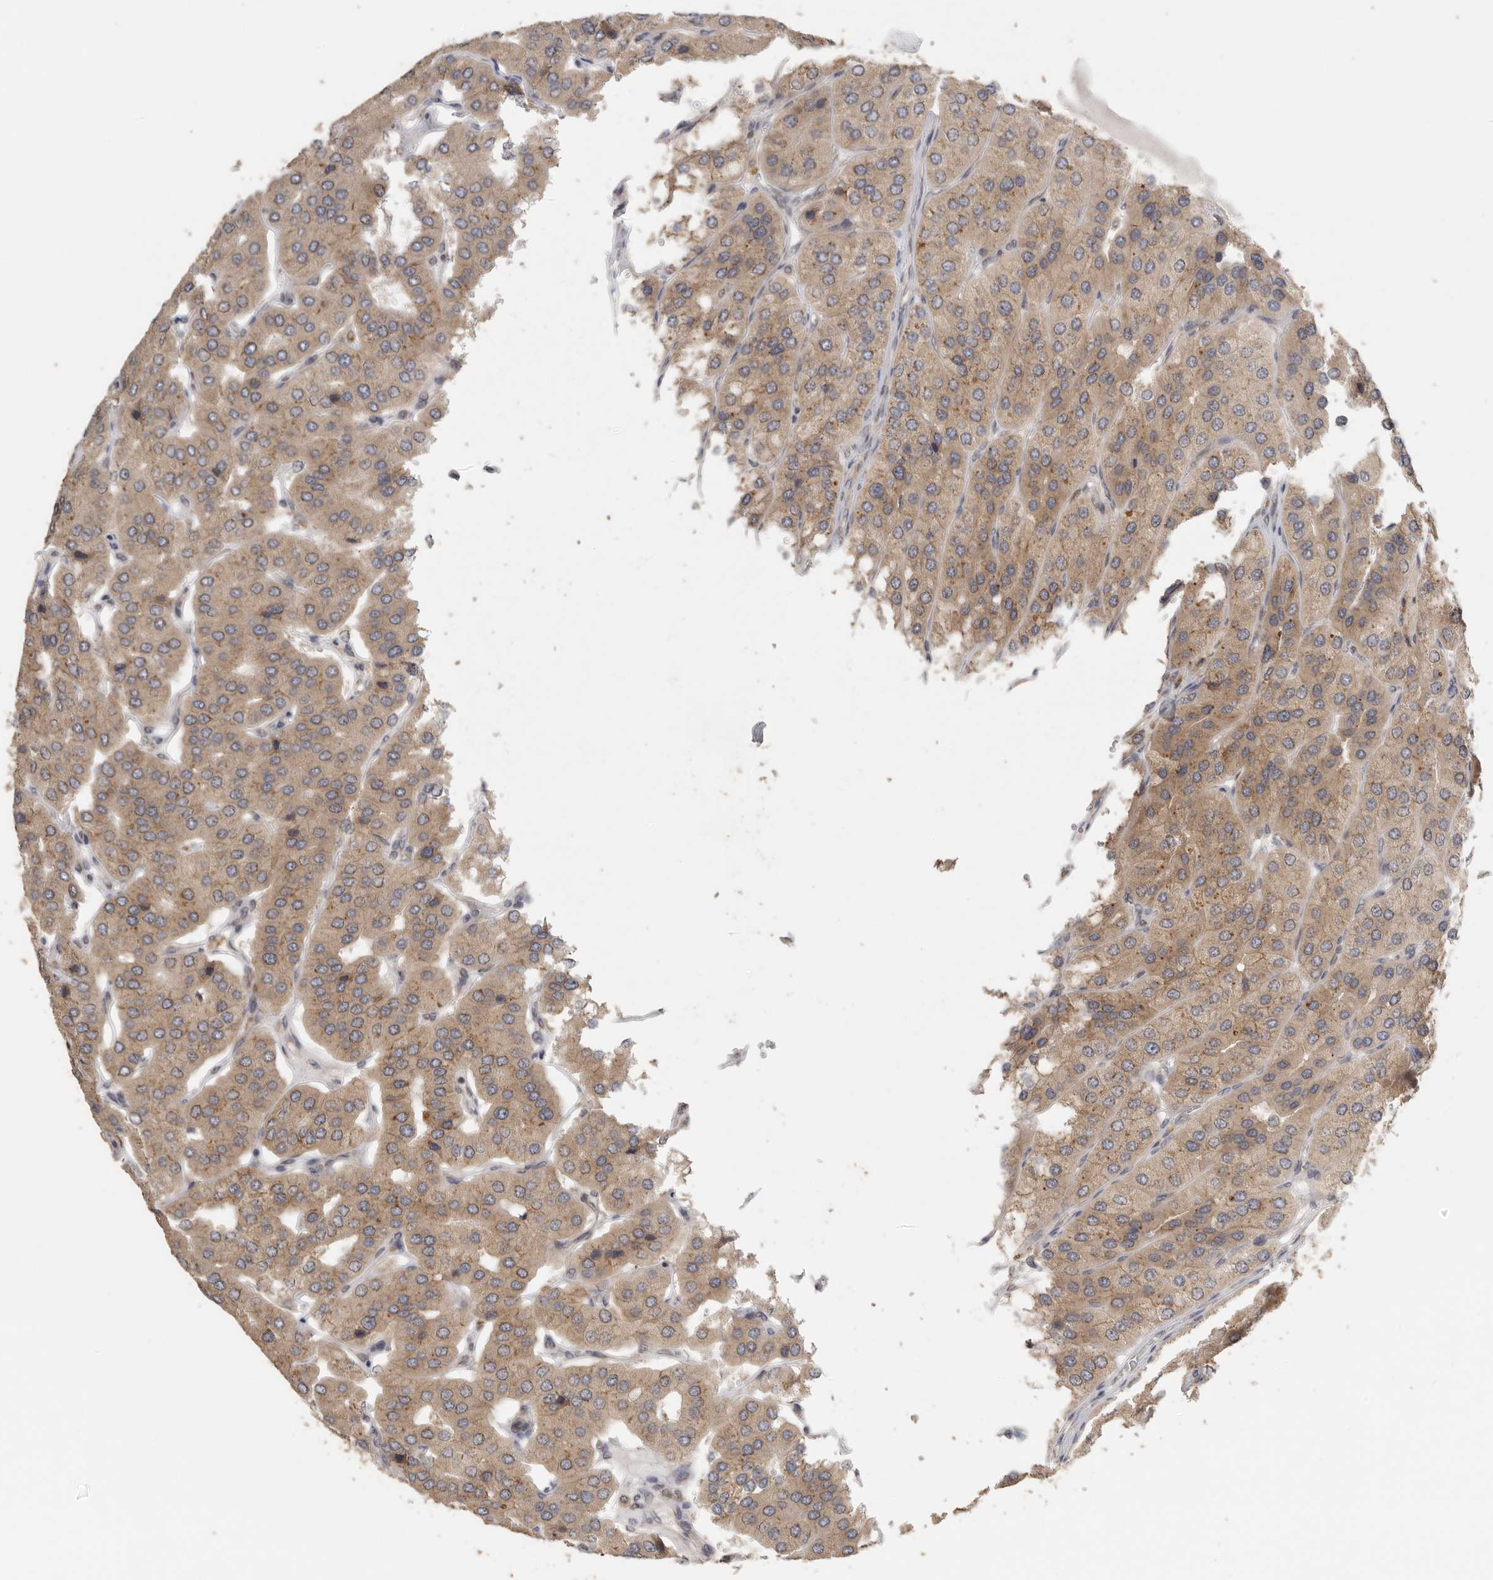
{"staining": {"intensity": "moderate", "quantity": "25%-75%", "location": "cytoplasmic/membranous"}, "tissue": "parathyroid gland", "cell_type": "Glandular cells", "image_type": "normal", "snomed": [{"axis": "morphology", "description": "Normal tissue, NOS"}, {"axis": "morphology", "description": "Adenoma, NOS"}, {"axis": "topography", "description": "Parathyroid gland"}], "caption": "High-magnification brightfield microscopy of benign parathyroid gland stained with DAB (brown) and counterstained with hematoxylin (blue). glandular cells exhibit moderate cytoplasmic/membranous expression is appreciated in approximately25%-75% of cells. The protein of interest is shown in brown color, while the nuclei are stained blue.", "gene": "CCT8", "patient": {"sex": "female", "age": 86}}